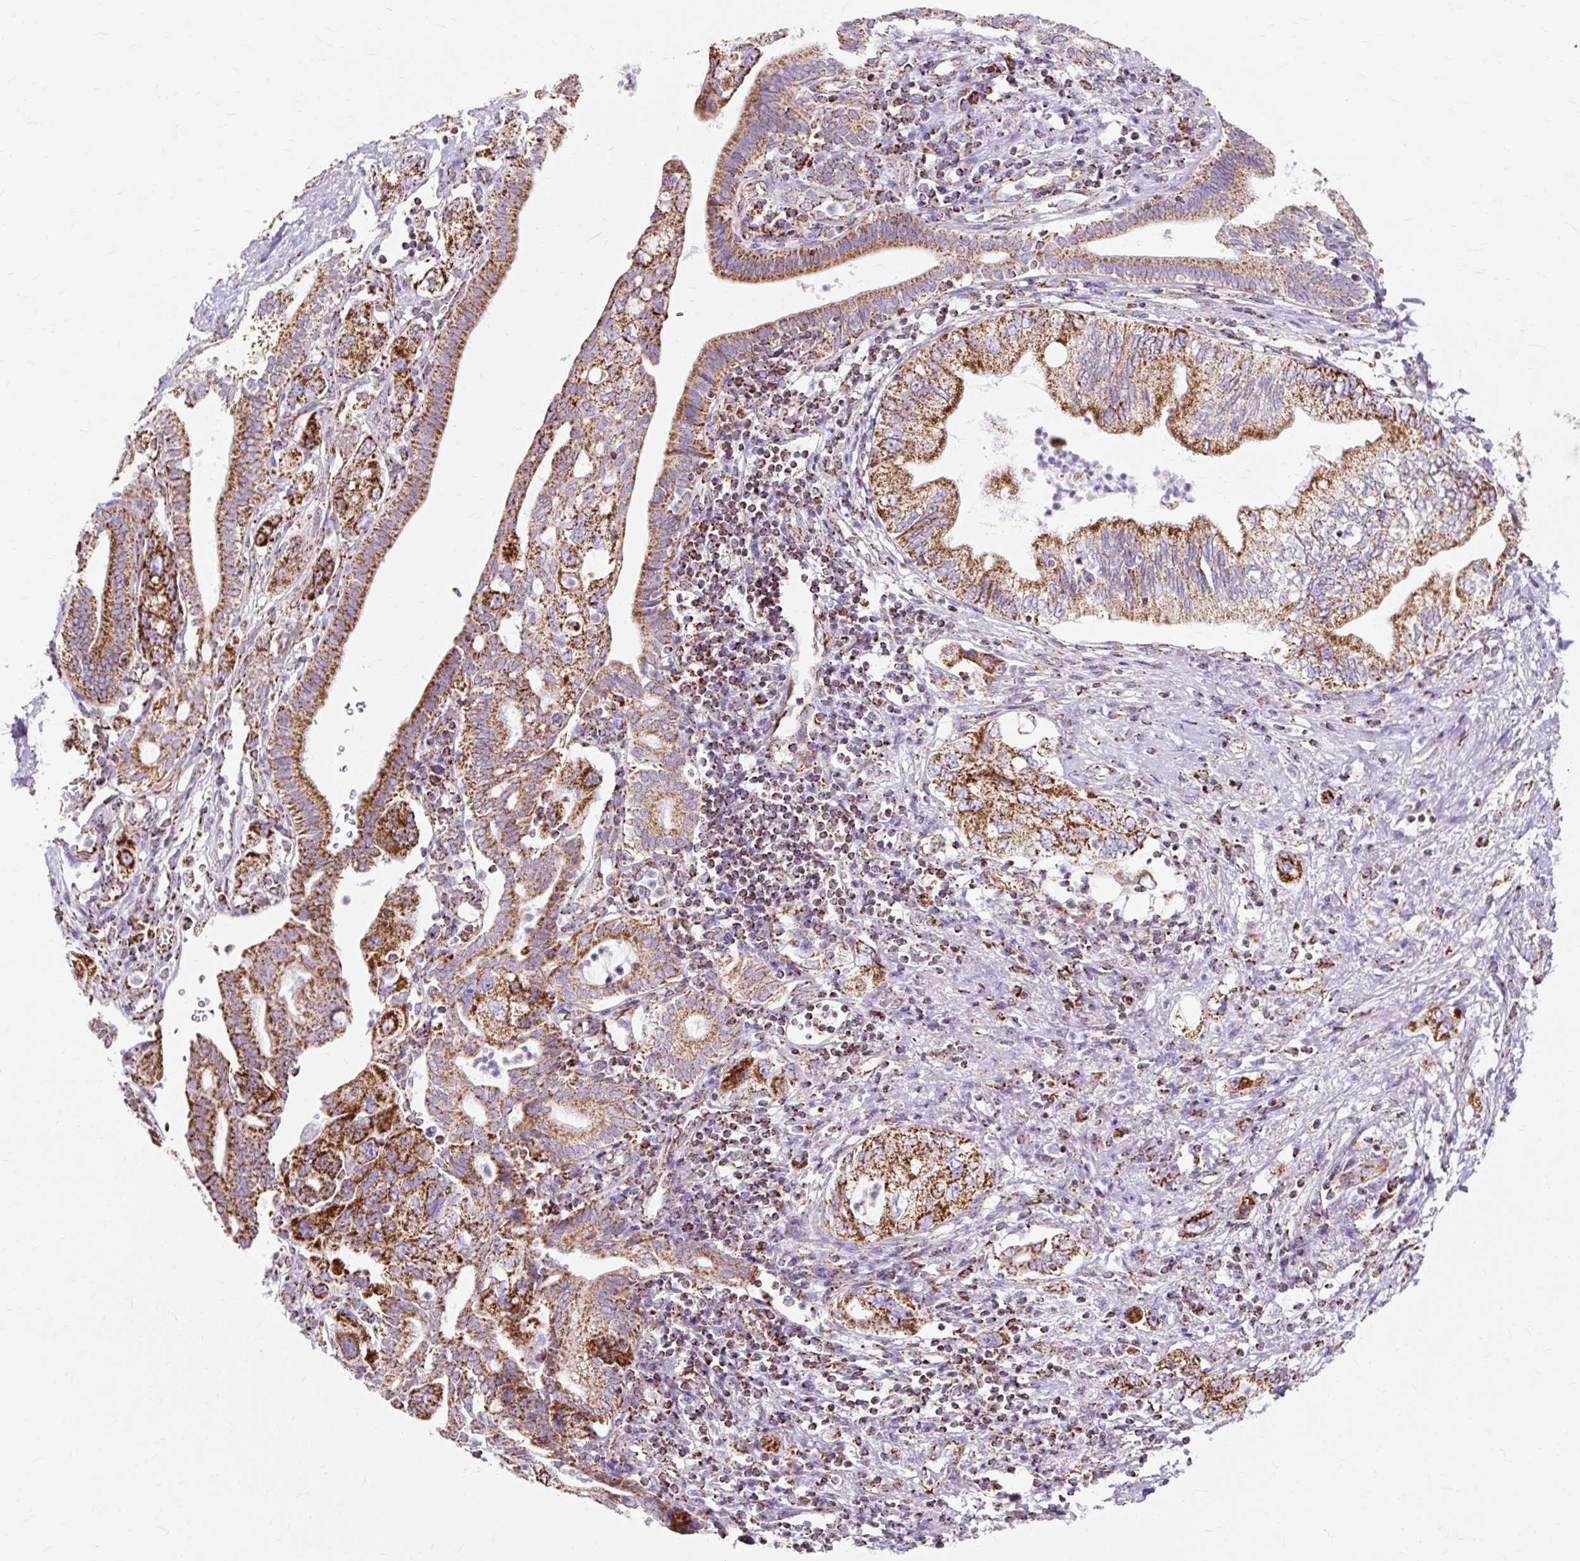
{"staining": {"intensity": "strong", "quantity": ">75%", "location": "cytoplasmic/membranous"}, "tissue": "pancreatic cancer", "cell_type": "Tumor cells", "image_type": "cancer", "snomed": [{"axis": "morphology", "description": "Adenocarcinoma, NOS"}, {"axis": "topography", "description": "Pancreas"}], "caption": "Immunohistochemical staining of human pancreatic adenocarcinoma exhibits strong cytoplasmic/membranous protein positivity in about >75% of tumor cells.", "gene": "DLAT", "patient": {"sex": "female", "age": 73}}